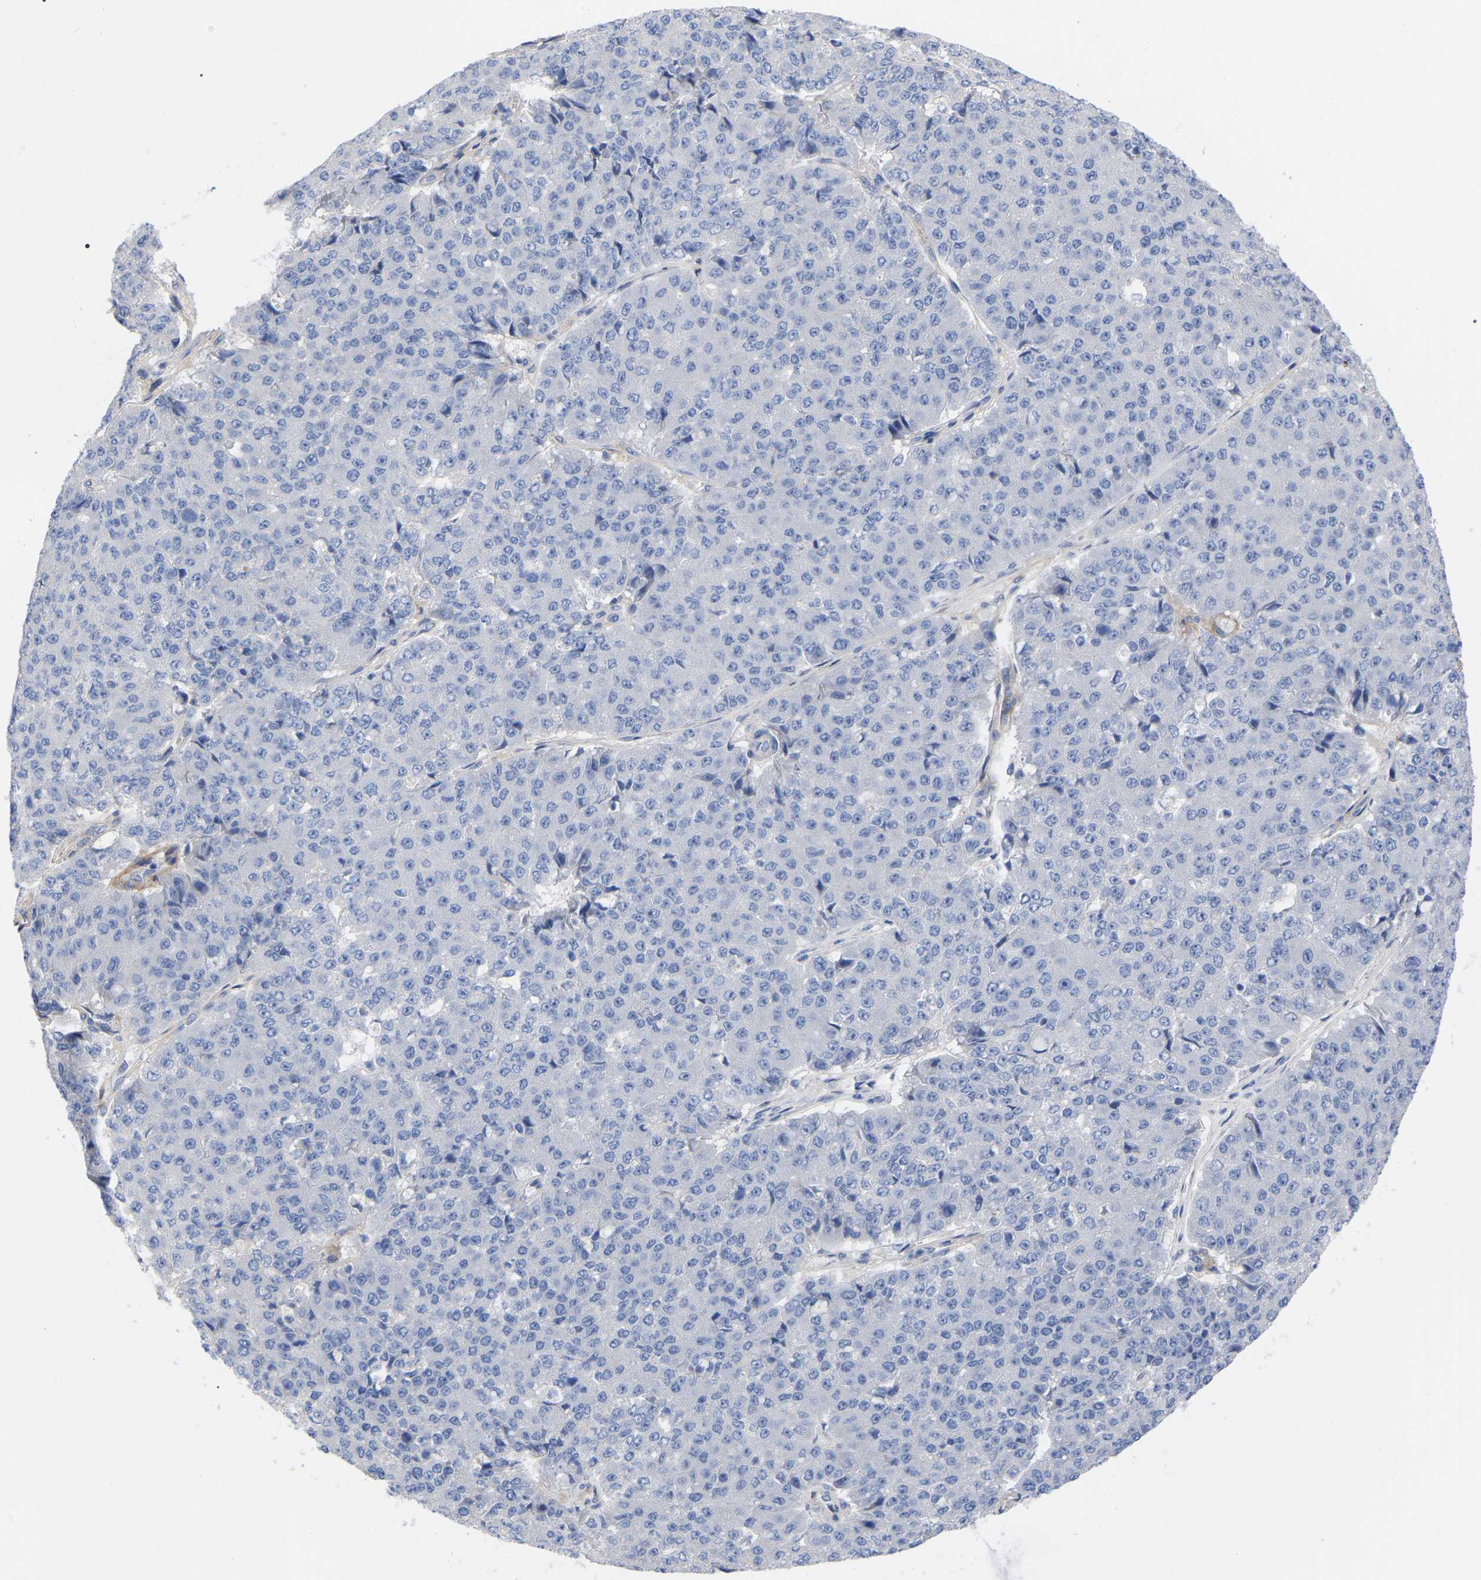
{"staining": {"intensity": "negative", "quantity": "none", "location": "none"}, "tissue": "pancreatic cancer", "cell_type": "Tumor cells", "image_type": "cancer", "snomed": [{"axis": "morphology", "description": "Adenocarcinoma, NOS"}, {"axis": "topography", "description": "Pancreas"}], "caption": "This is an IHC histopathology image of pancreatic cancer (adenocarcinoma). There is no expression in tumor cells.", "gene": "HAPLN1", "patient": {"sex": "male", "age": 50}}